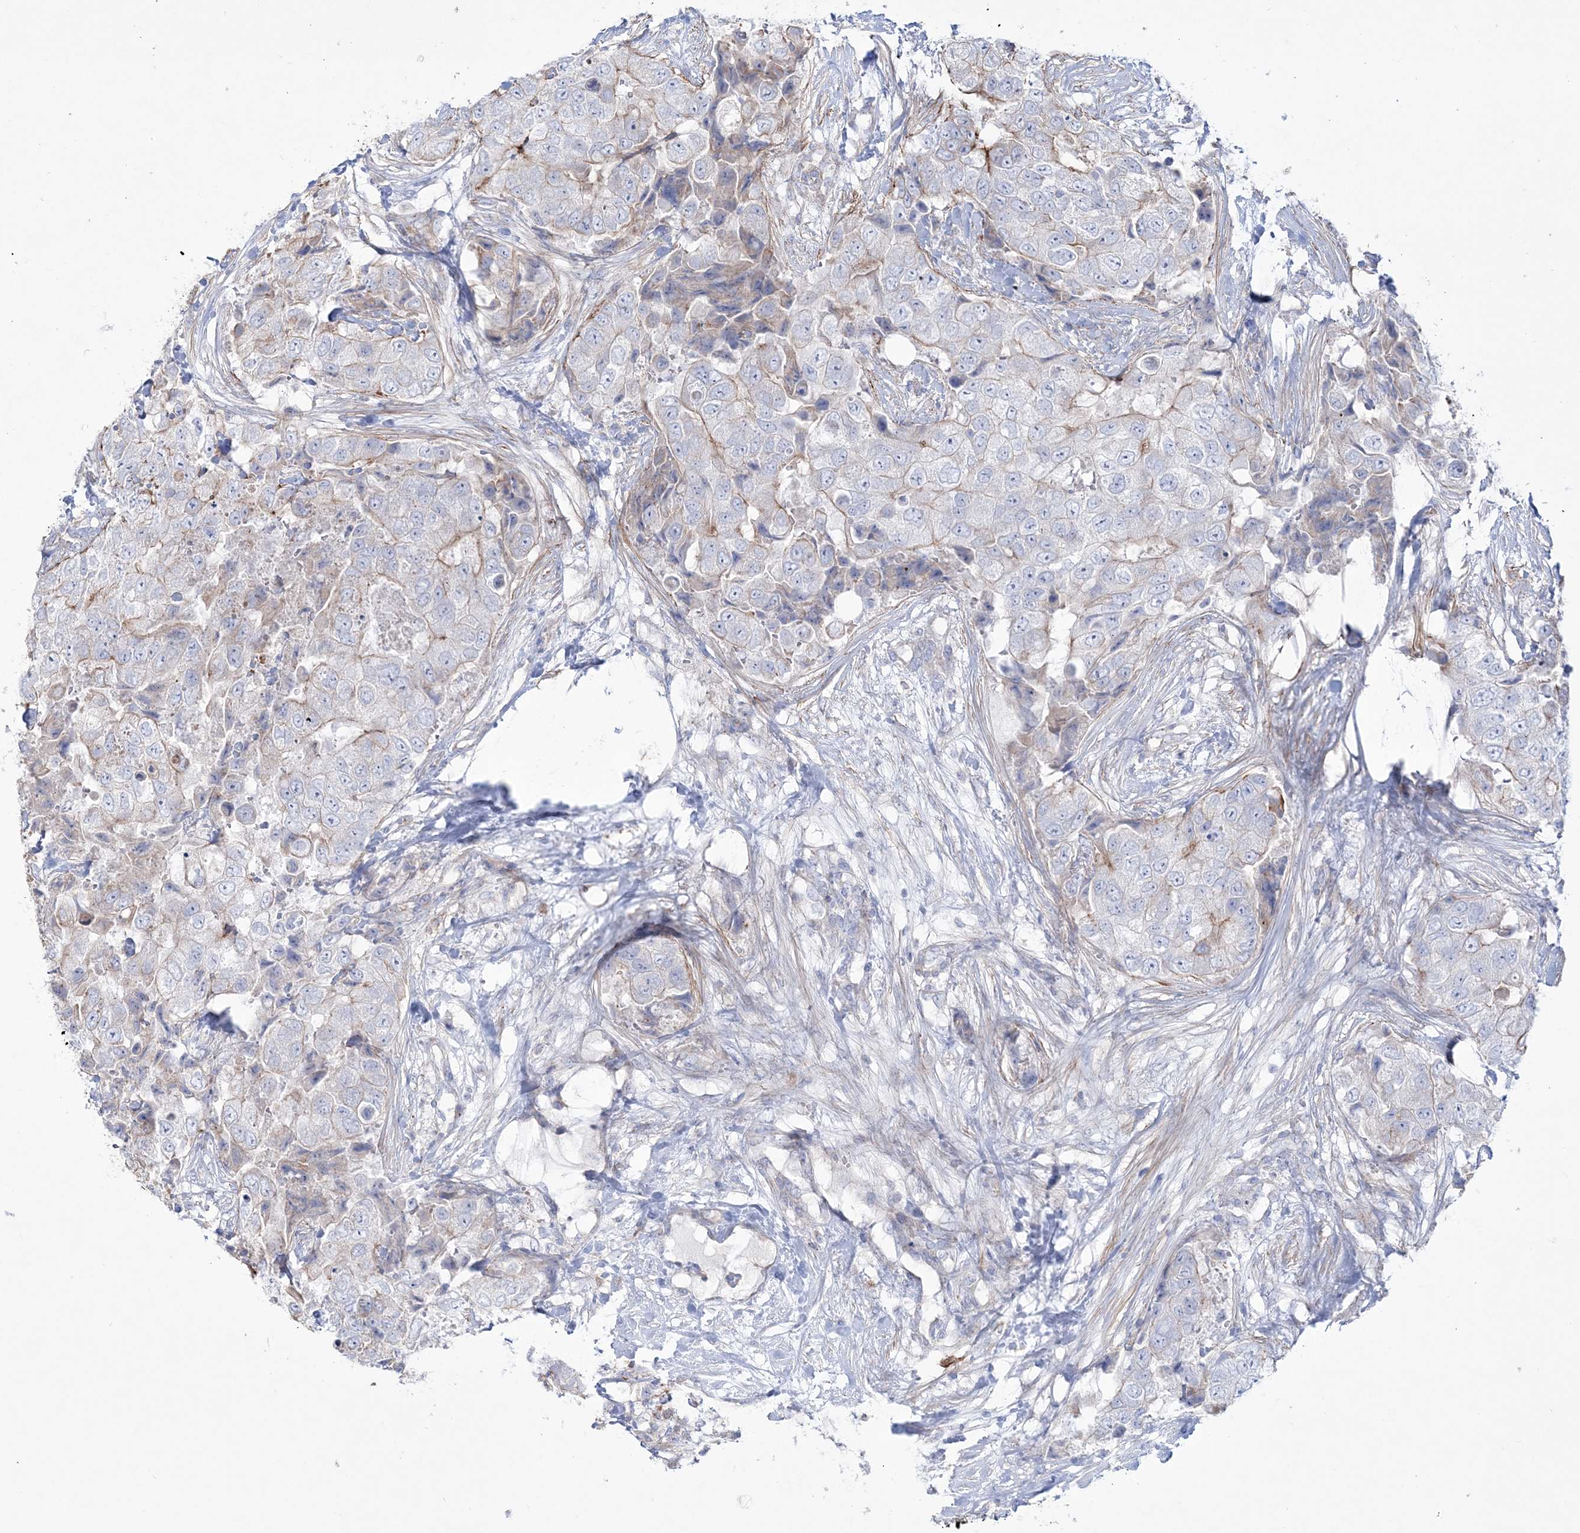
{"staining": {"intensity": "moderate", "quantity": "<25%", "location": "cytoplasmic/membranous"}, "tissue": "breast cancer", "cell_type": "Tumor cells", "image_type": "cancer", "snomed": [{"axis": "morphology", "description": "Duct carcinoma"}, {"axis": "topography", "description": "Breast"}], "caption": "Immunohistochemistry (IHC) image of intraductal carcinoma (breast) stained for a protein (brown), which exhibits low levels of moderate cytoplasmic/membranous positivity in about <25% of tumor cells.", "gene": "RICTOR", "patient": {"sex": "female", "age": 62}}